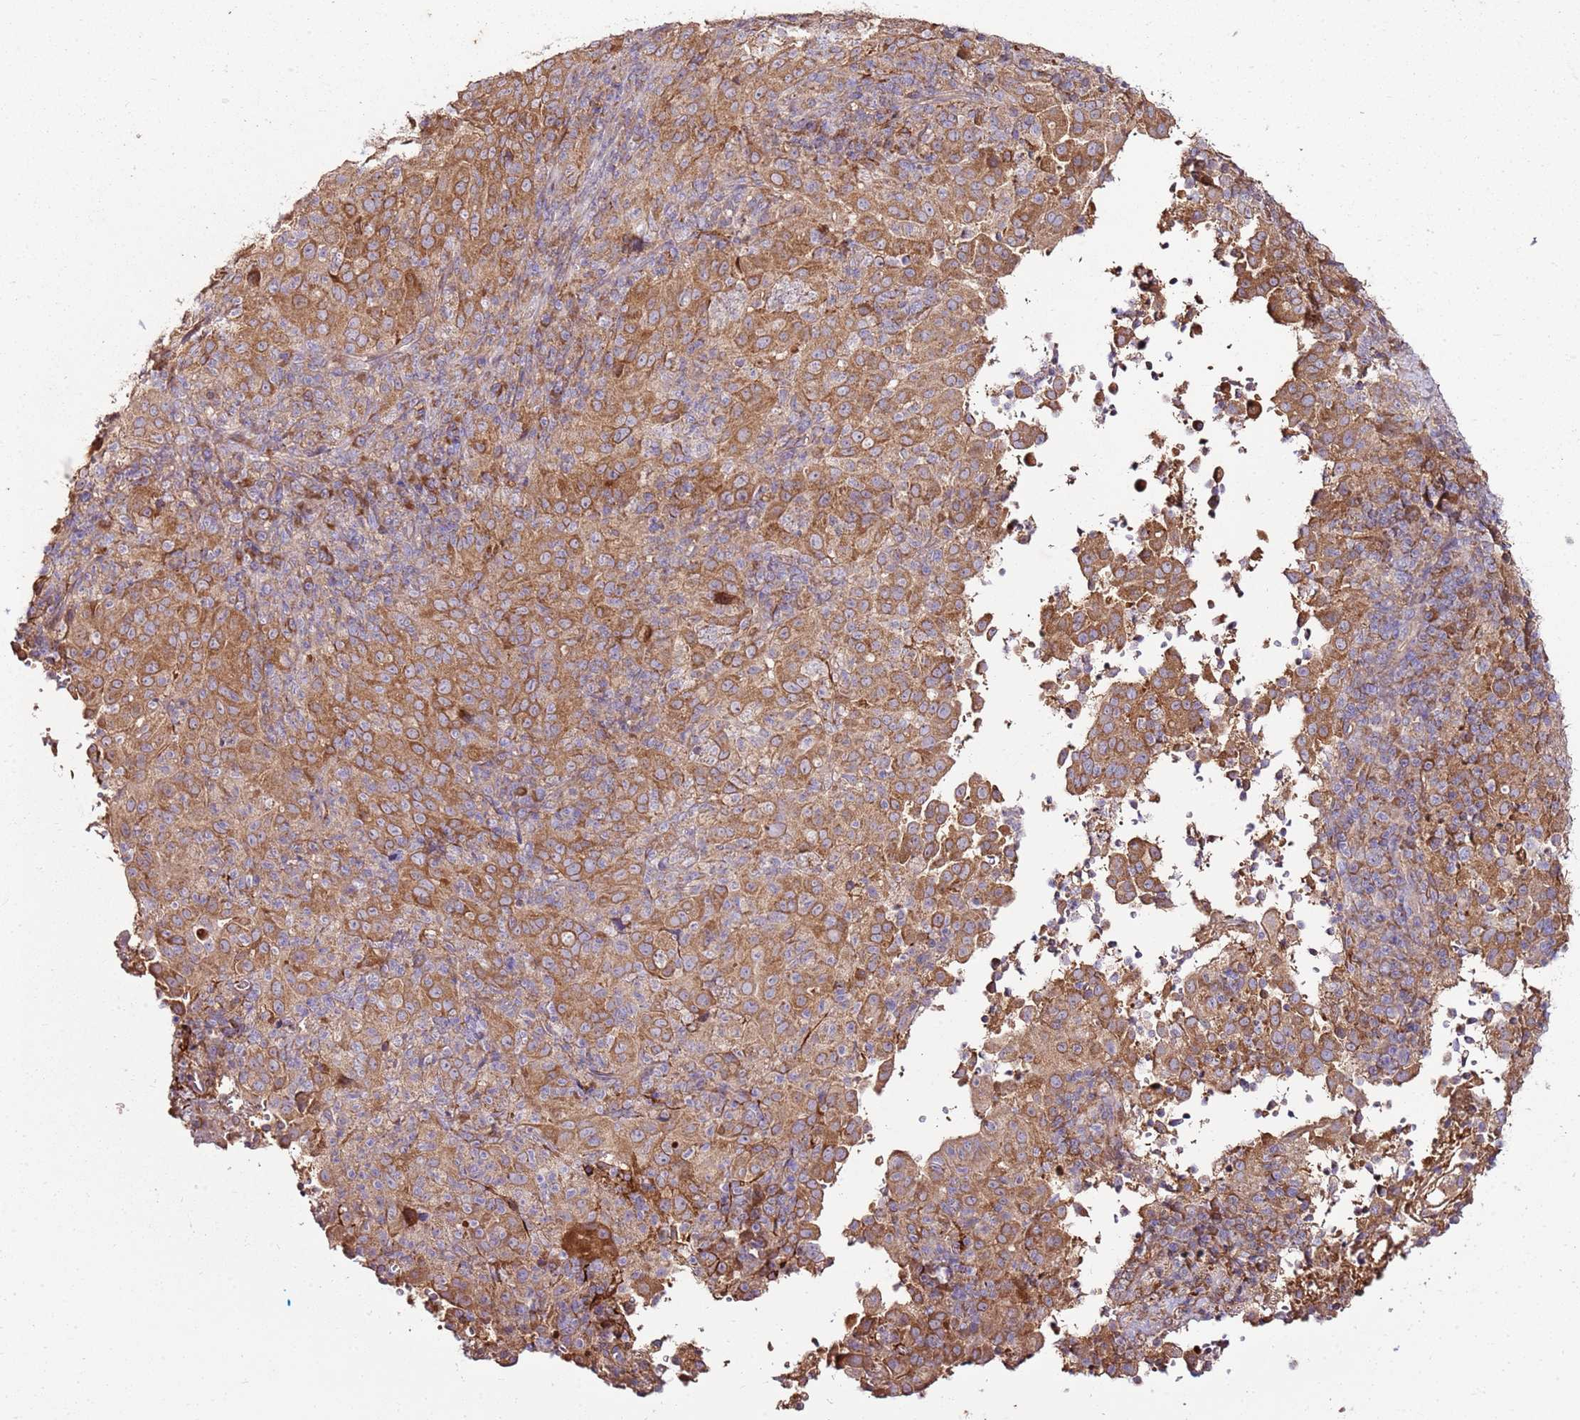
{"staining": {"intensity": "moderate", "quantity": ">75%", "location": "cytoplasmic/membranous"}, "tissue": "pancreatic cancer", "cell_type": "Tumor cells", "image_type": "cancer", "snomed": [{"axis": "morphology", "description": "Adenocarcinoma, NOS"}, {"axis": "topography", "description": "Pancreas"}], "caption": "Protein expression by IHC demonstrates moderate cytoplasmic/membranous staining in approximately >75% of tumor cells in pancreatic cancer. The protein of interest is stained brown, and the nuclei are stained in blue (DAB (3,3'-diaminobenzidine) IHC with brightfield microscopy, high magnification).", "gene": "KRTAP21-3", "patient": {"sex": "male", "age": 63}}